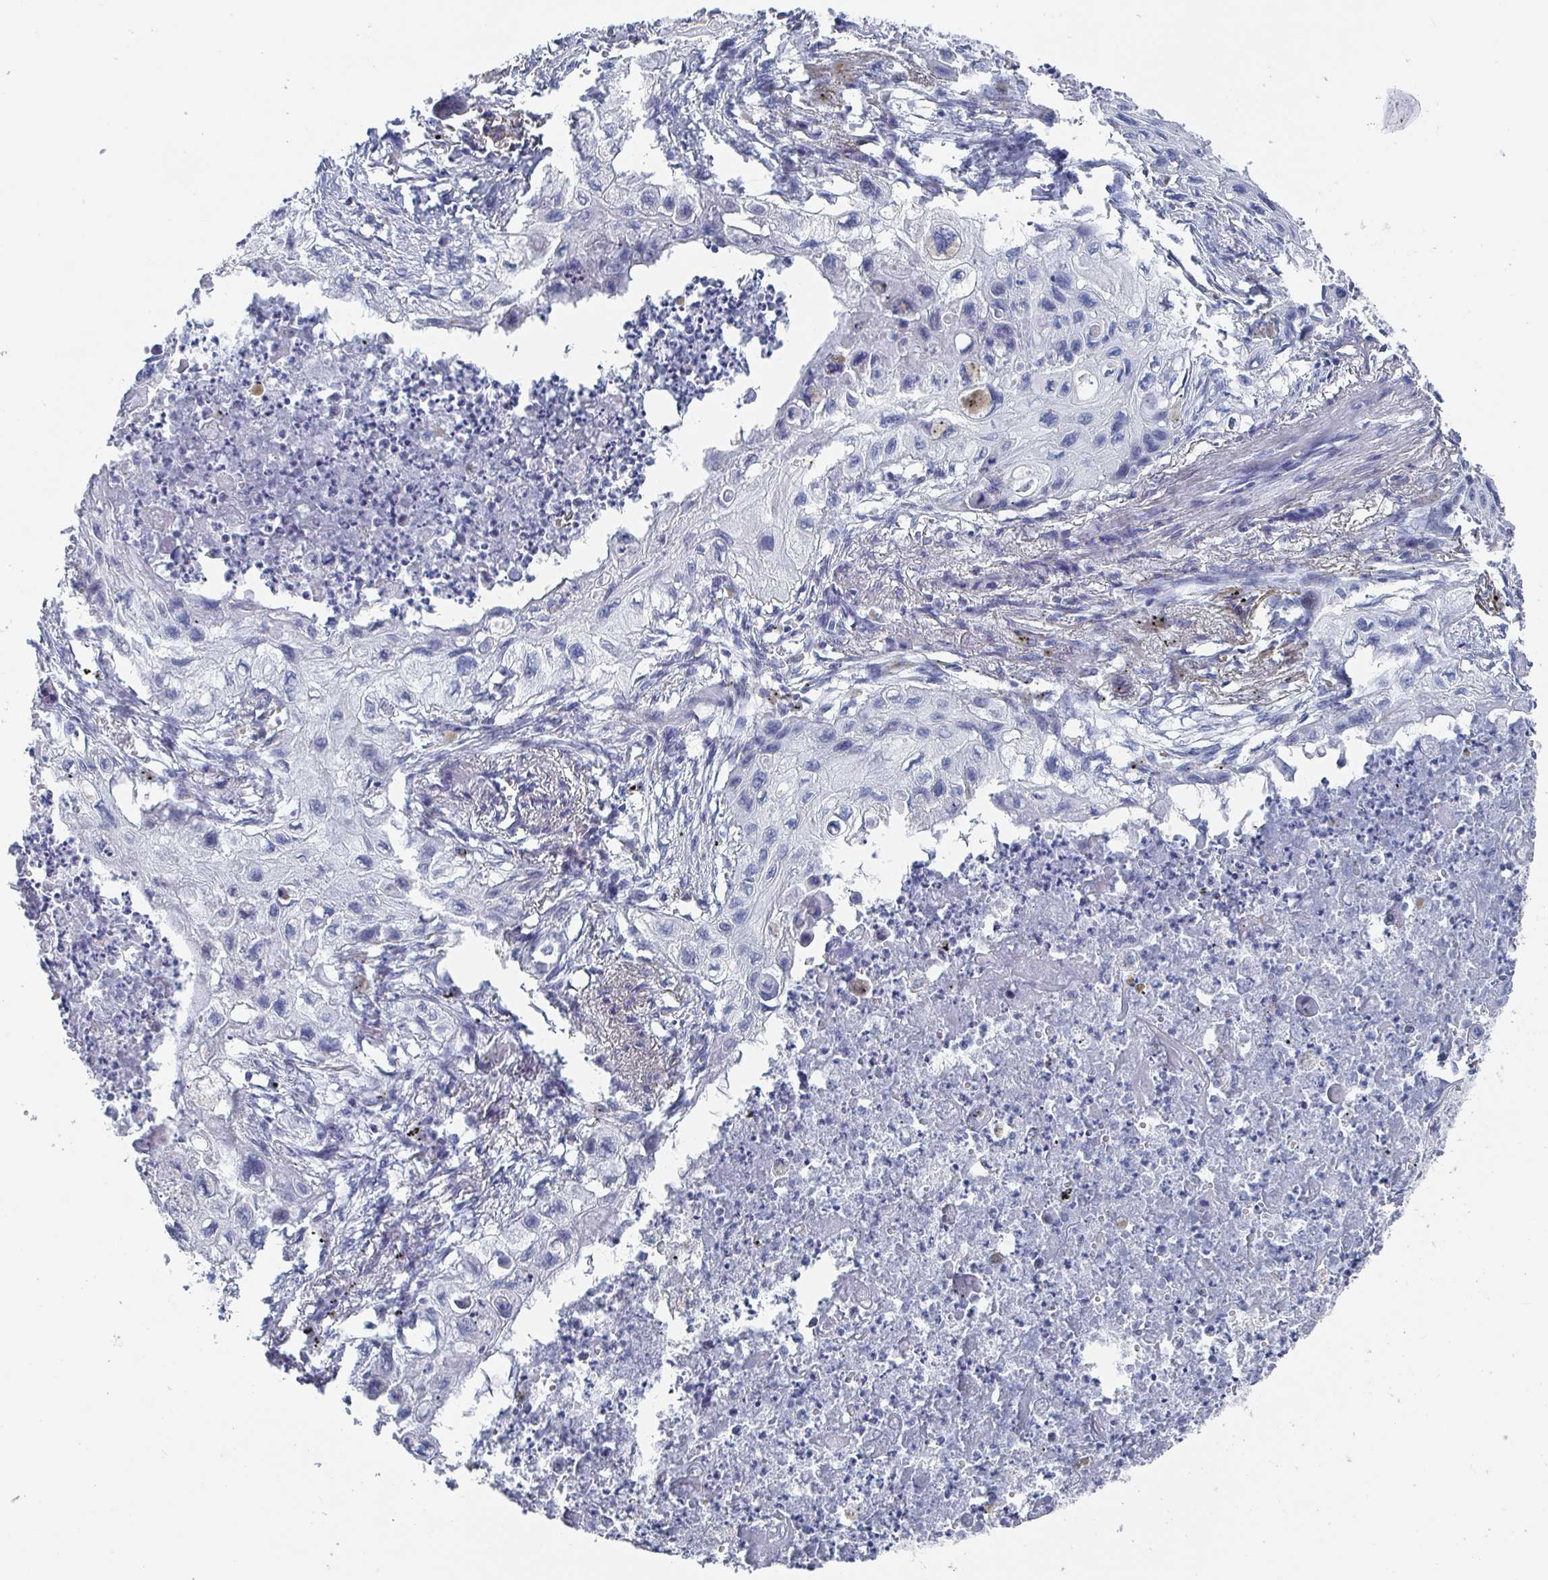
{"staining": {"intensity": "negative", "quantity": "none", "location": "none"}, "tissue": "lung cancer", "cell_type": "Tumor cells", "image_type": "cancer", "snomed": [{"axis": "morphology", "description": "Squamous cell carcinoma, NOS"}, {"axis": "topography", "description": "Lung"}], "caption": "An immunohistochemistry micrograph of lung cancer (squamous cell carcinoma) is shown. There is no staining in tumor cells of lung cancer (squamous cell carcinoma). (DAB (3,3'-diaminobenzidine) immunohistochemistry (IHC) with hematoxylin counter stain).", "gene": "CAMKV", "patient": {"sex": "male", "age": 71}}